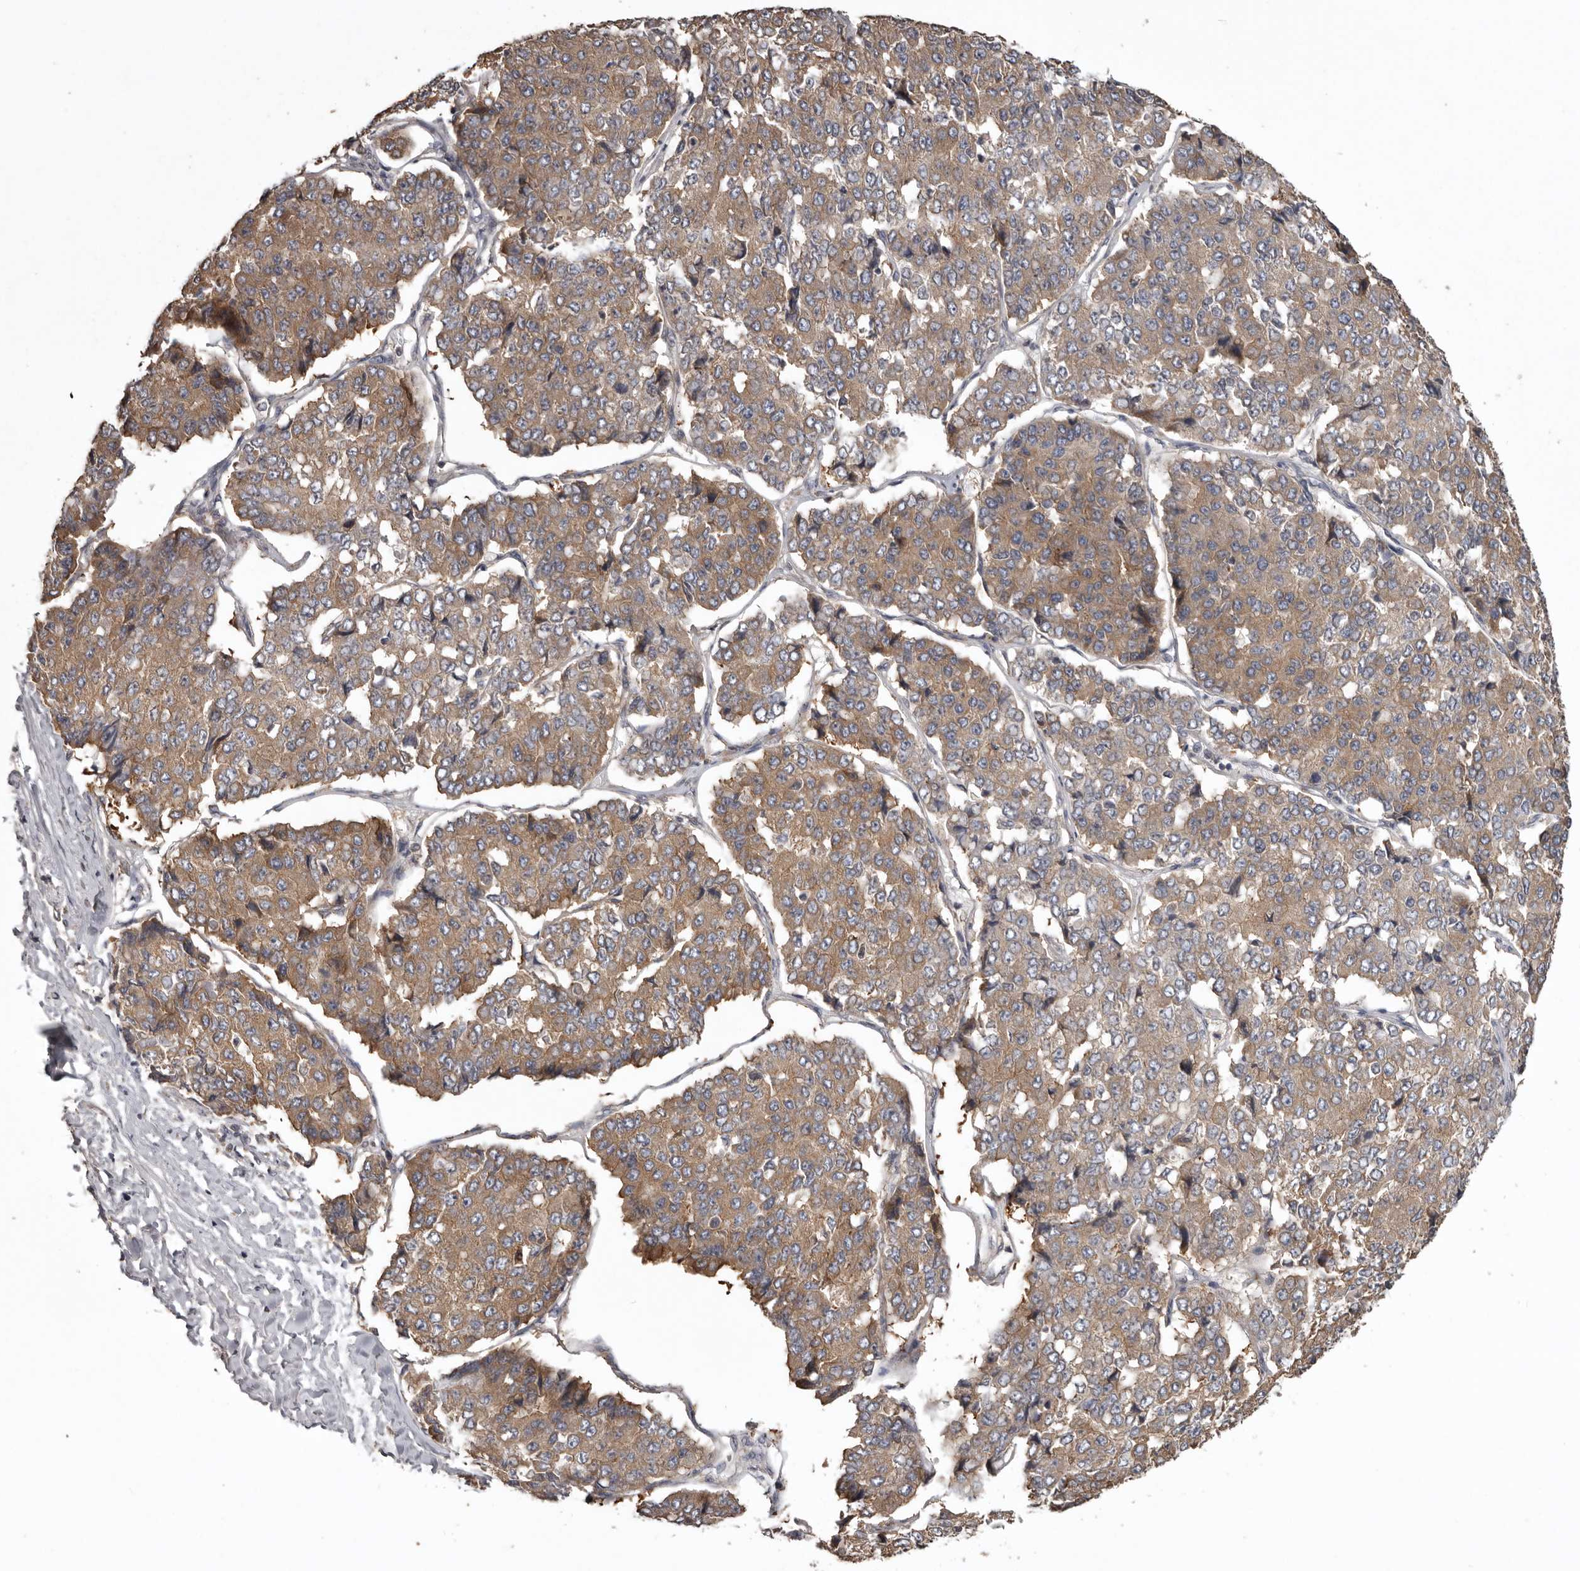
{"staining": {"intensity": "moderate", "quantity": ">75%", "location": "cytoplasmic/membranous"}, "tissue": "pancreatic cancer", "cell_type": "Tumor cells", "image_type": "cancer", "snomed": [{"axis": "morphology", "description": "Adenocarcinoma, NOS"}, {"axis": "topography", "description": "Pancreas"}], "caption": "Pancreatic adenocarcinoma tissue displays moderate cytoplasmic/membranous staining in approximately >75% of tumor cells, visualized by immunohistochemistry.", "gene": "DARS1", "patient": {"sex": "male", "age": 50}}